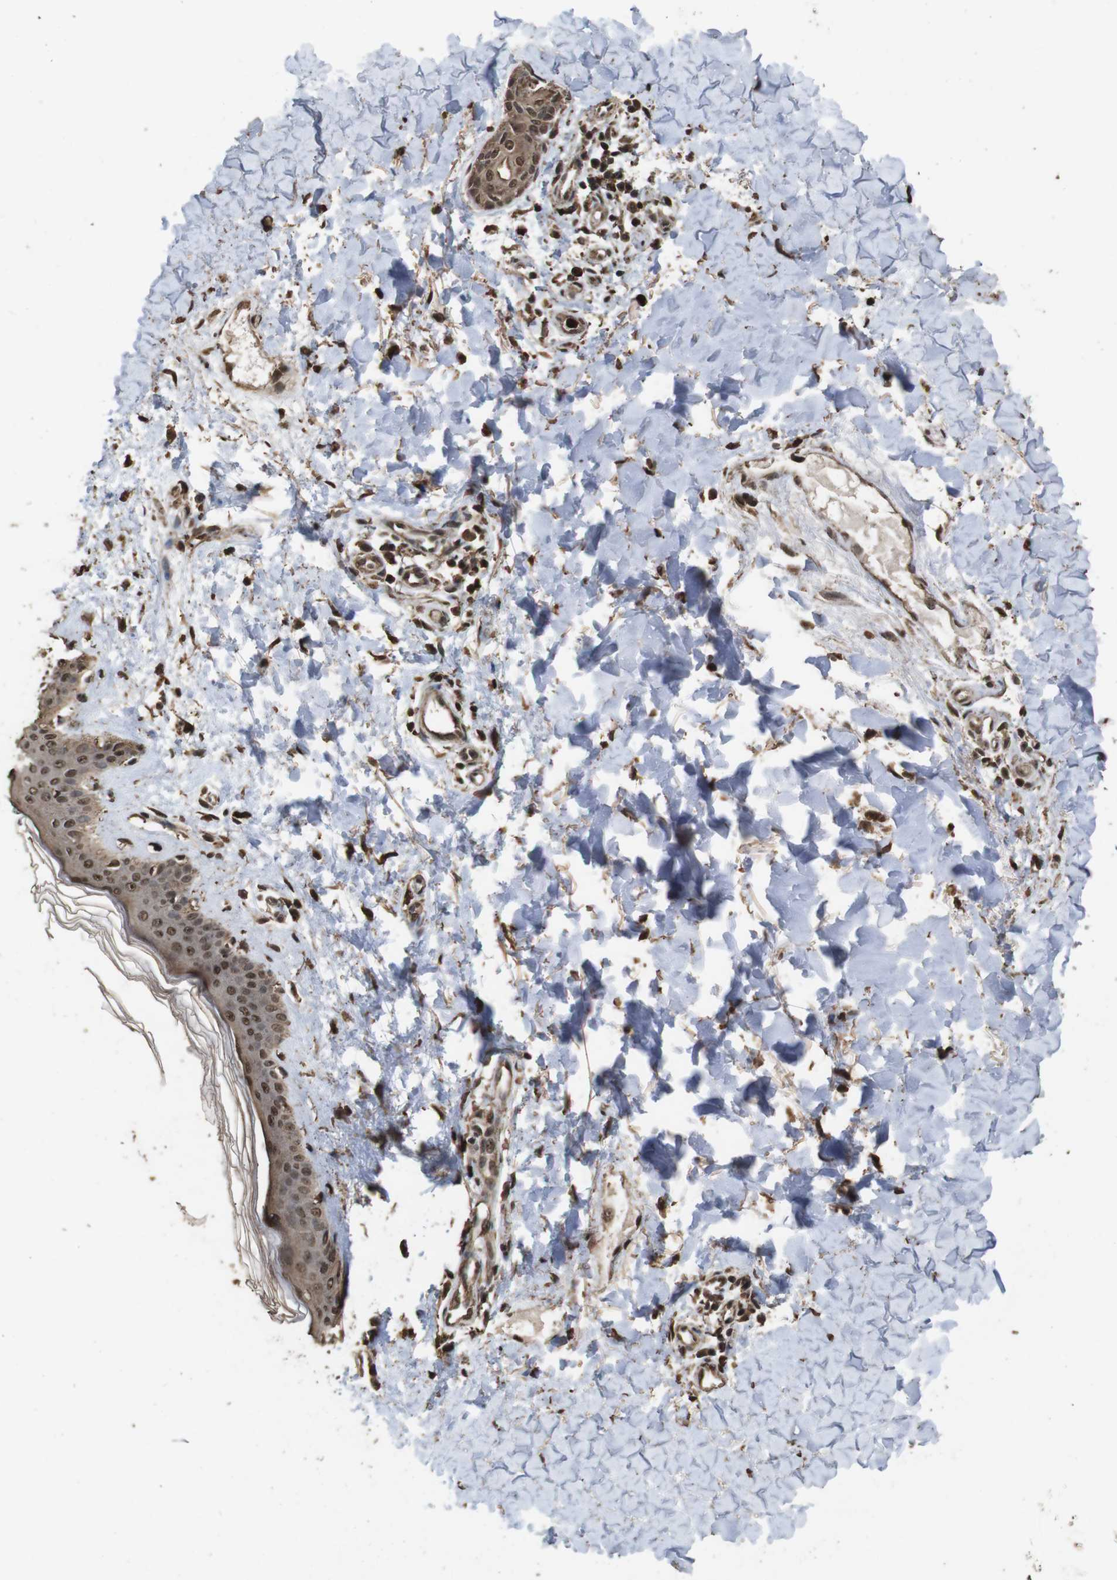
{"staining": {"intensity": "strong", "quantity": ">75%", "location": "cytoplasmic/membranous"}, "tissue": "skin", "cell_type": "Fibroblasts", "image_type": "normal", "snomed": [{"axis": "morphology", "description": "Normal tissue, NOS"}, {"axis": "topography", "description": "Skin"}], "caption": "High-power microscopy captured an immunohistochemistry image of unremarkable skin, revealing strong cytoplasmic/membranous positivity in approximately >75% of fibroblasts. The protein of interest is shown in brown color, while the nuclei are stained blue.", "gene": "RRAS2", "patient": {"sex": "female", "age": 41}}